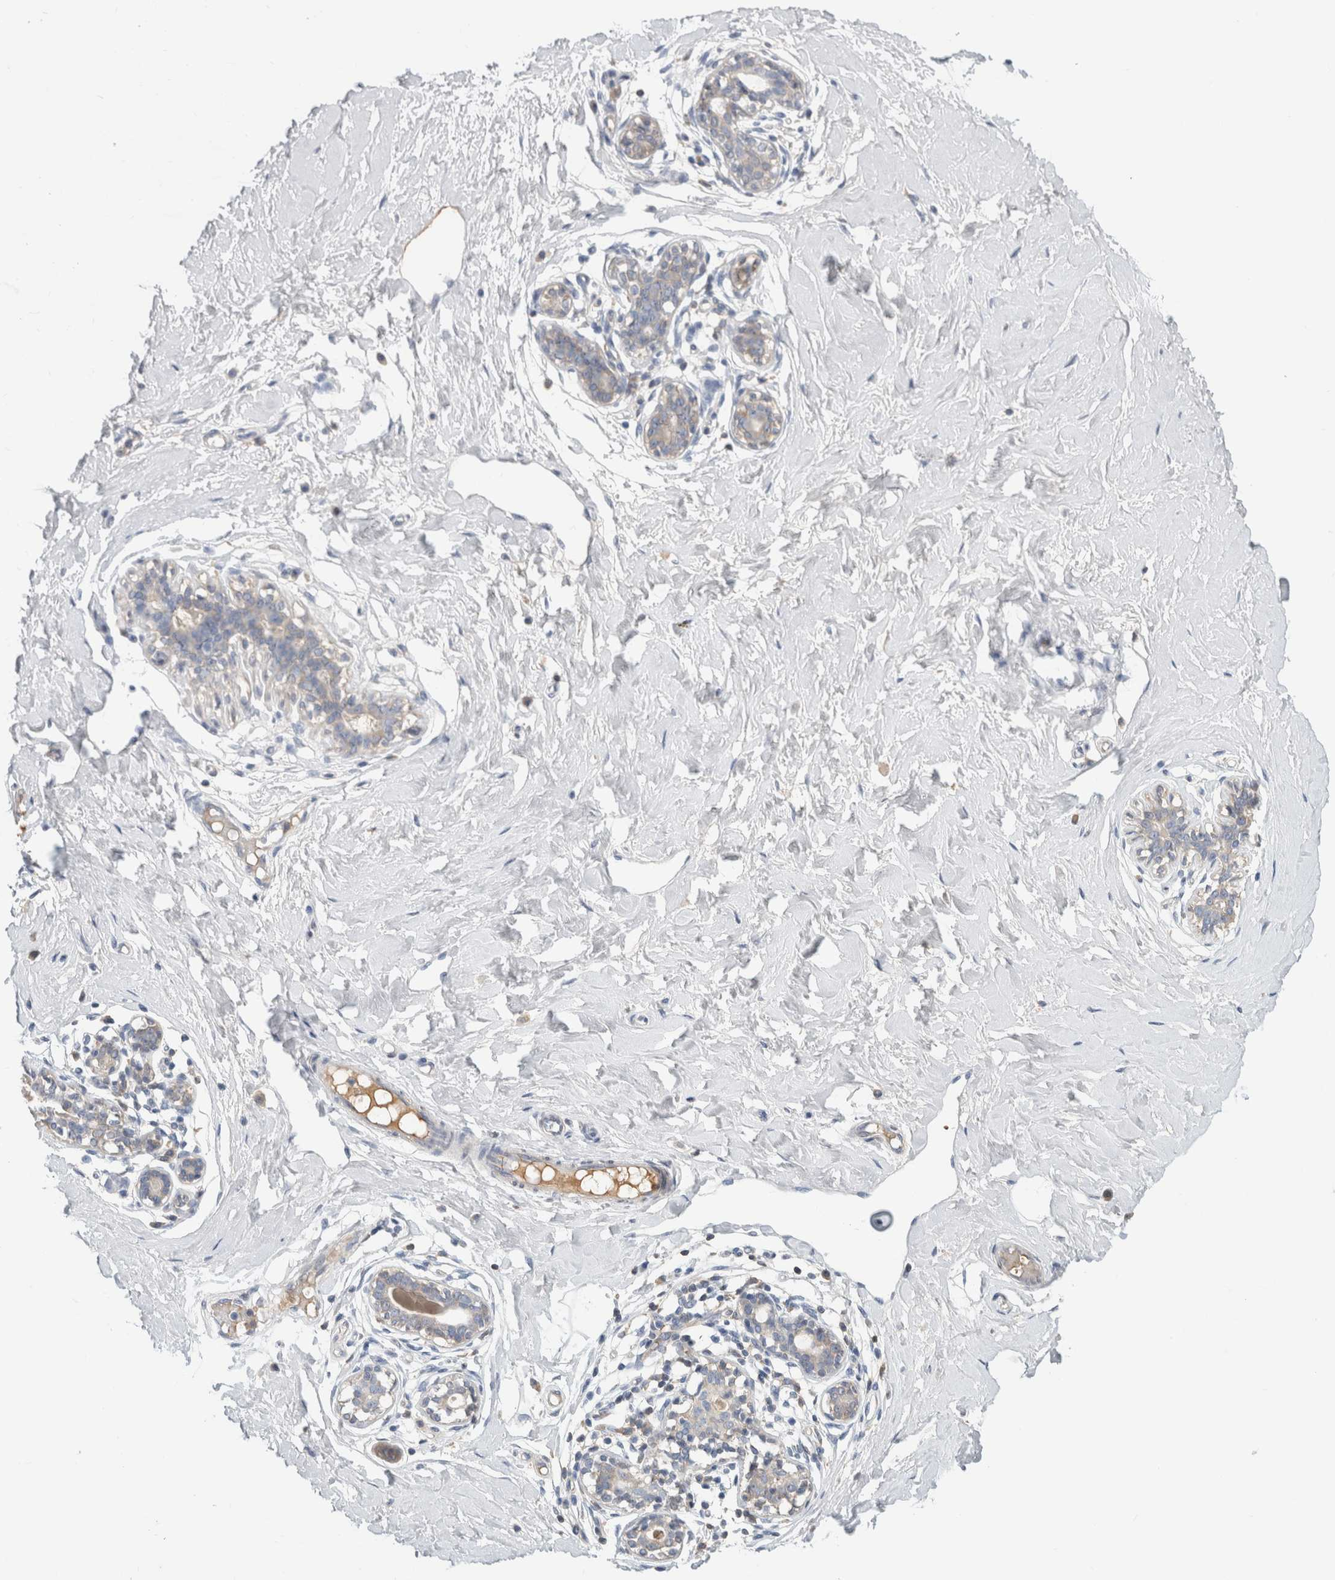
{"staining": {"intensity": "negative", "quantity": "none", "location": "none"}, "tissue": "breast", "cell_type": "Adipocytes", "image_type": "normal", "snomed": [{"axis": "morphology", "description": "Normal tissue, NOS"}, {"axis": "morphology", "description": "Adenoma, NOS"}, {"axis": "topography", "description": "Breast"}], "caption": "An IHC micrograph of benign breast is shown. There is no staining in adipocytes of breast.", "gene": "SCGB1A1", "patient": {"sex": "female", "age": 23}}